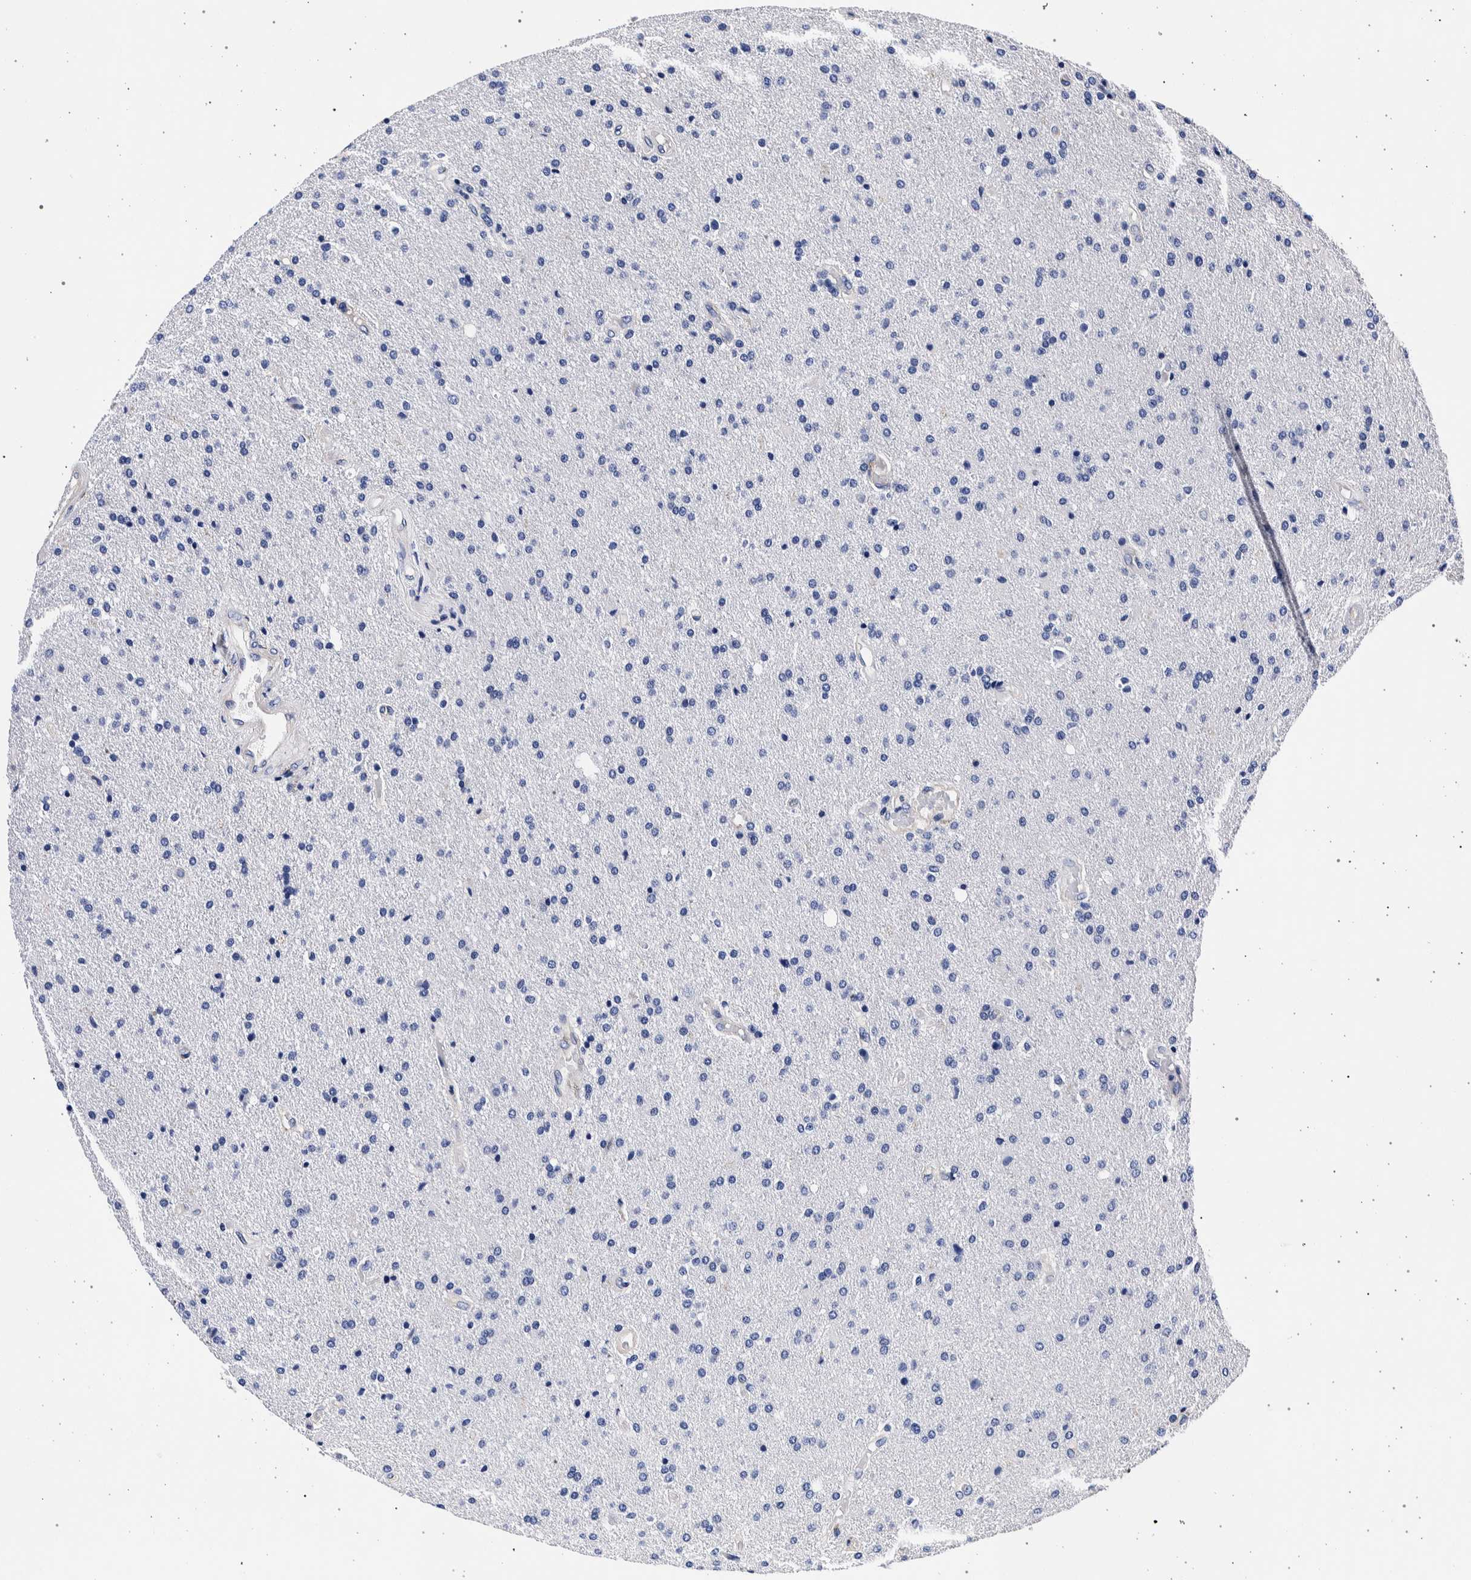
{"staining": {"intensity": "negative", "quantity": "none", "location": "none"}, "tissue": "glioma", "cell_type": "Tumor cells", "image_type": "cancer", "snomed": [{"axis": "morphology", "description": "Glioma, malignant, High grade"}, {"axis": "topography", "description": "Brain"}], "caption": "An image of human malignant high-grade glioma is negative for staining in tumor cells.", "gene": "NIBAN2", "patient": {"sex": "male", "age": 72}}